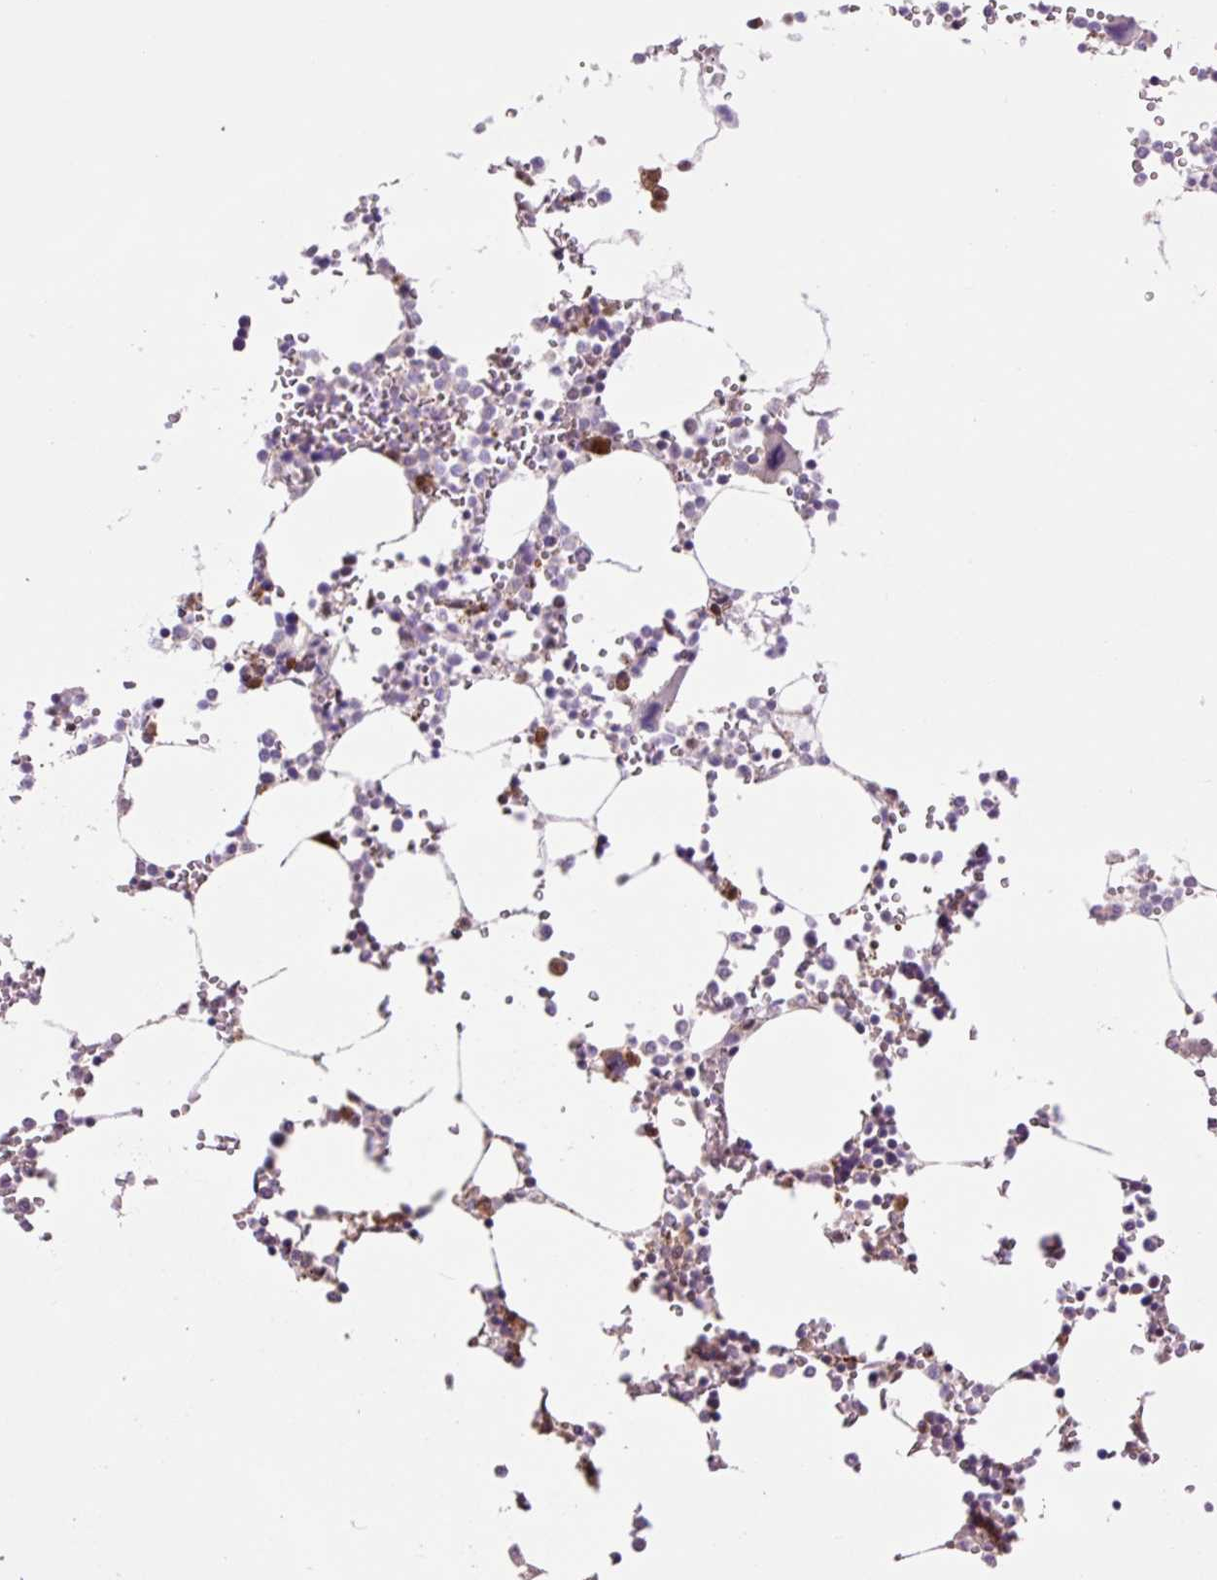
{"staining": {"intensity": "moderate", "quantity": "<25%", "location": "cytoplasmic/membranous"}, "tissue": "bone marrow", "cell_type": "Hematopoietic cells", "image_type": "normal", "snomed": [{"axis": "morphology", "description": "Normal tissue, NOS"}, {"axis": "topography", "description": "Bone marrow"}], "caption": "Immunohistochemistry (IHC) staining of normal bone marrow, which exhibits low levels of moderate cytoplasmic/membranous expression in about <25% of hematopoietic cells indicating moderate cytoplasmic/membranous protein positivity. The staining was performed using DAB (brown) for protein detection and nuclei were counterstained in hematoxylin (blue).", "gene": "TPT1", "patient": {"sex": "male", "age": 64}}